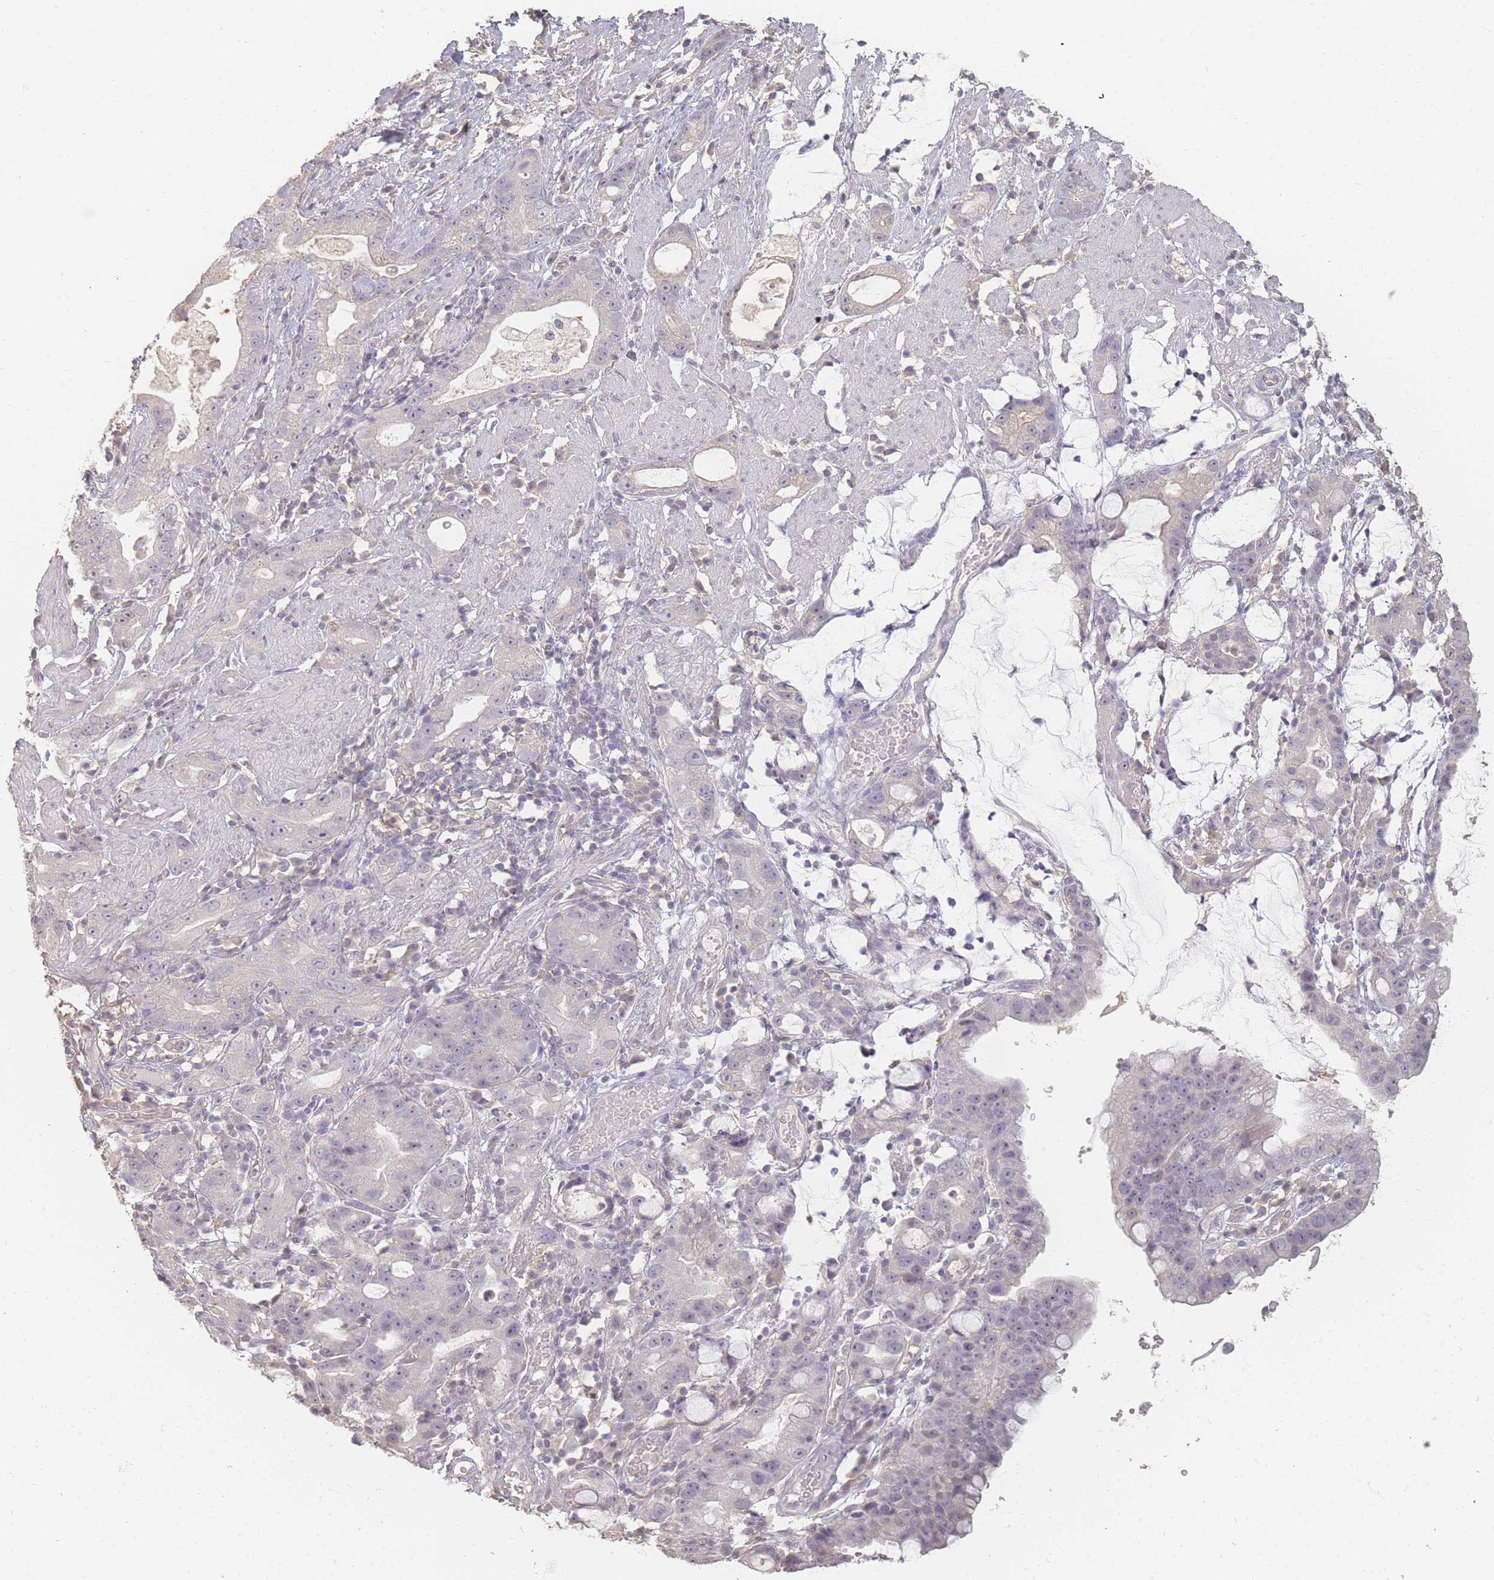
{"staining": {"intensity": "negative", "quantity": "none", "location": "none"}, "tissue": "stomach cancer", "cell_type": "Tumor cells", "image_type": "cancer", "snomed": [{"axis": "morphology", "description": "Adenocarcinoma, NOS"}, {"axis": "topography", "description": "Stomach"}], "caption": "Immunohistochemistry (IHC) photomicrograph of neoplastic tissue: human stomach cancer stained with DAB displays no significant protein expression in tumor cells.", "gene": "RFTN1", "patient": {"sex": "male", "age": 55}}